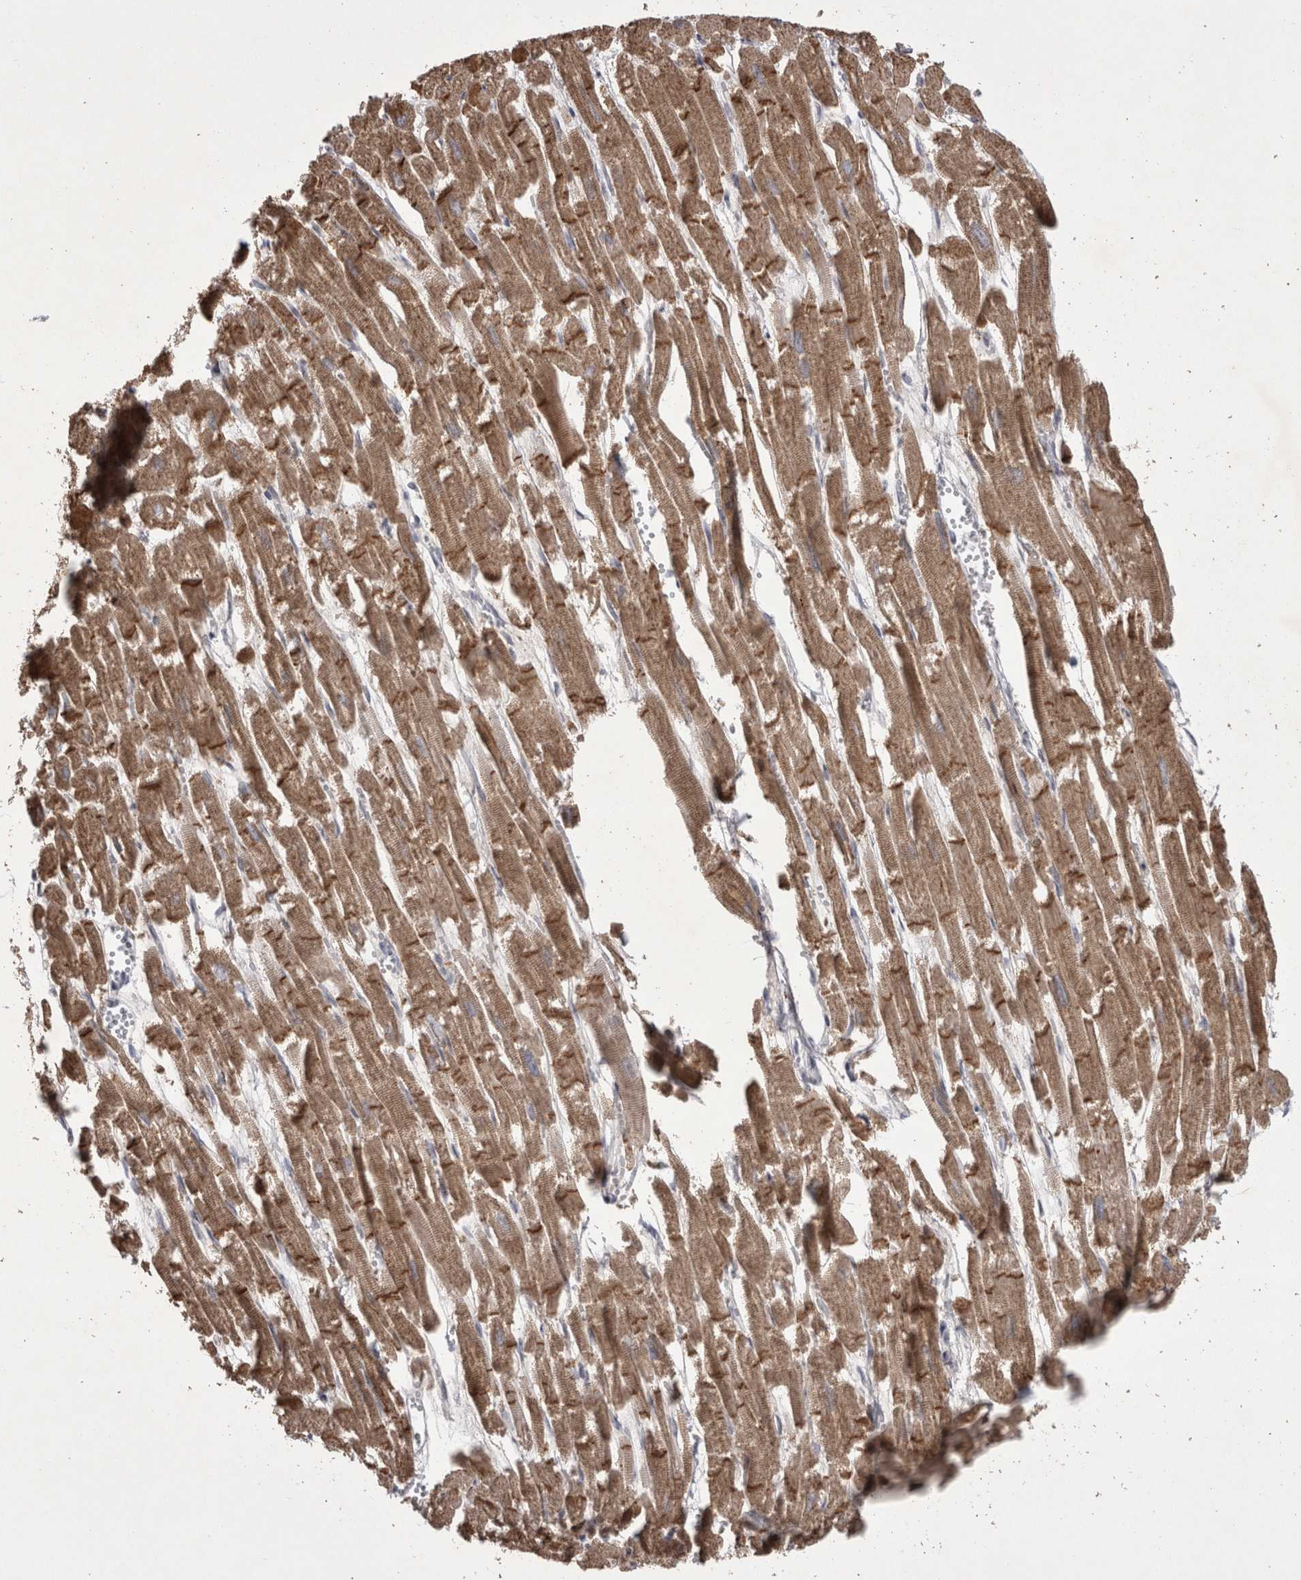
{"staining": {"intensity": "moderate", "quantity": ">75%", "location": "cytoplasmic/membranous"}, "tissue": "heart muscle", "cell_type": "Cardiomyocytes", "image_type": "normal", "snomed": [{"axis": "morphology", "description": "Normal tissue, NOS"}, {"axis": "topography", "description": "Heart"}], "caption": "Brown immunohistochemical staining in benign human heart muscle demonstrates moderate cytoplasmic/membranous staining in about >75% of cardiomyocytes.", "gene": "NENF", "patient": {"sex": "male", "age": 54}}